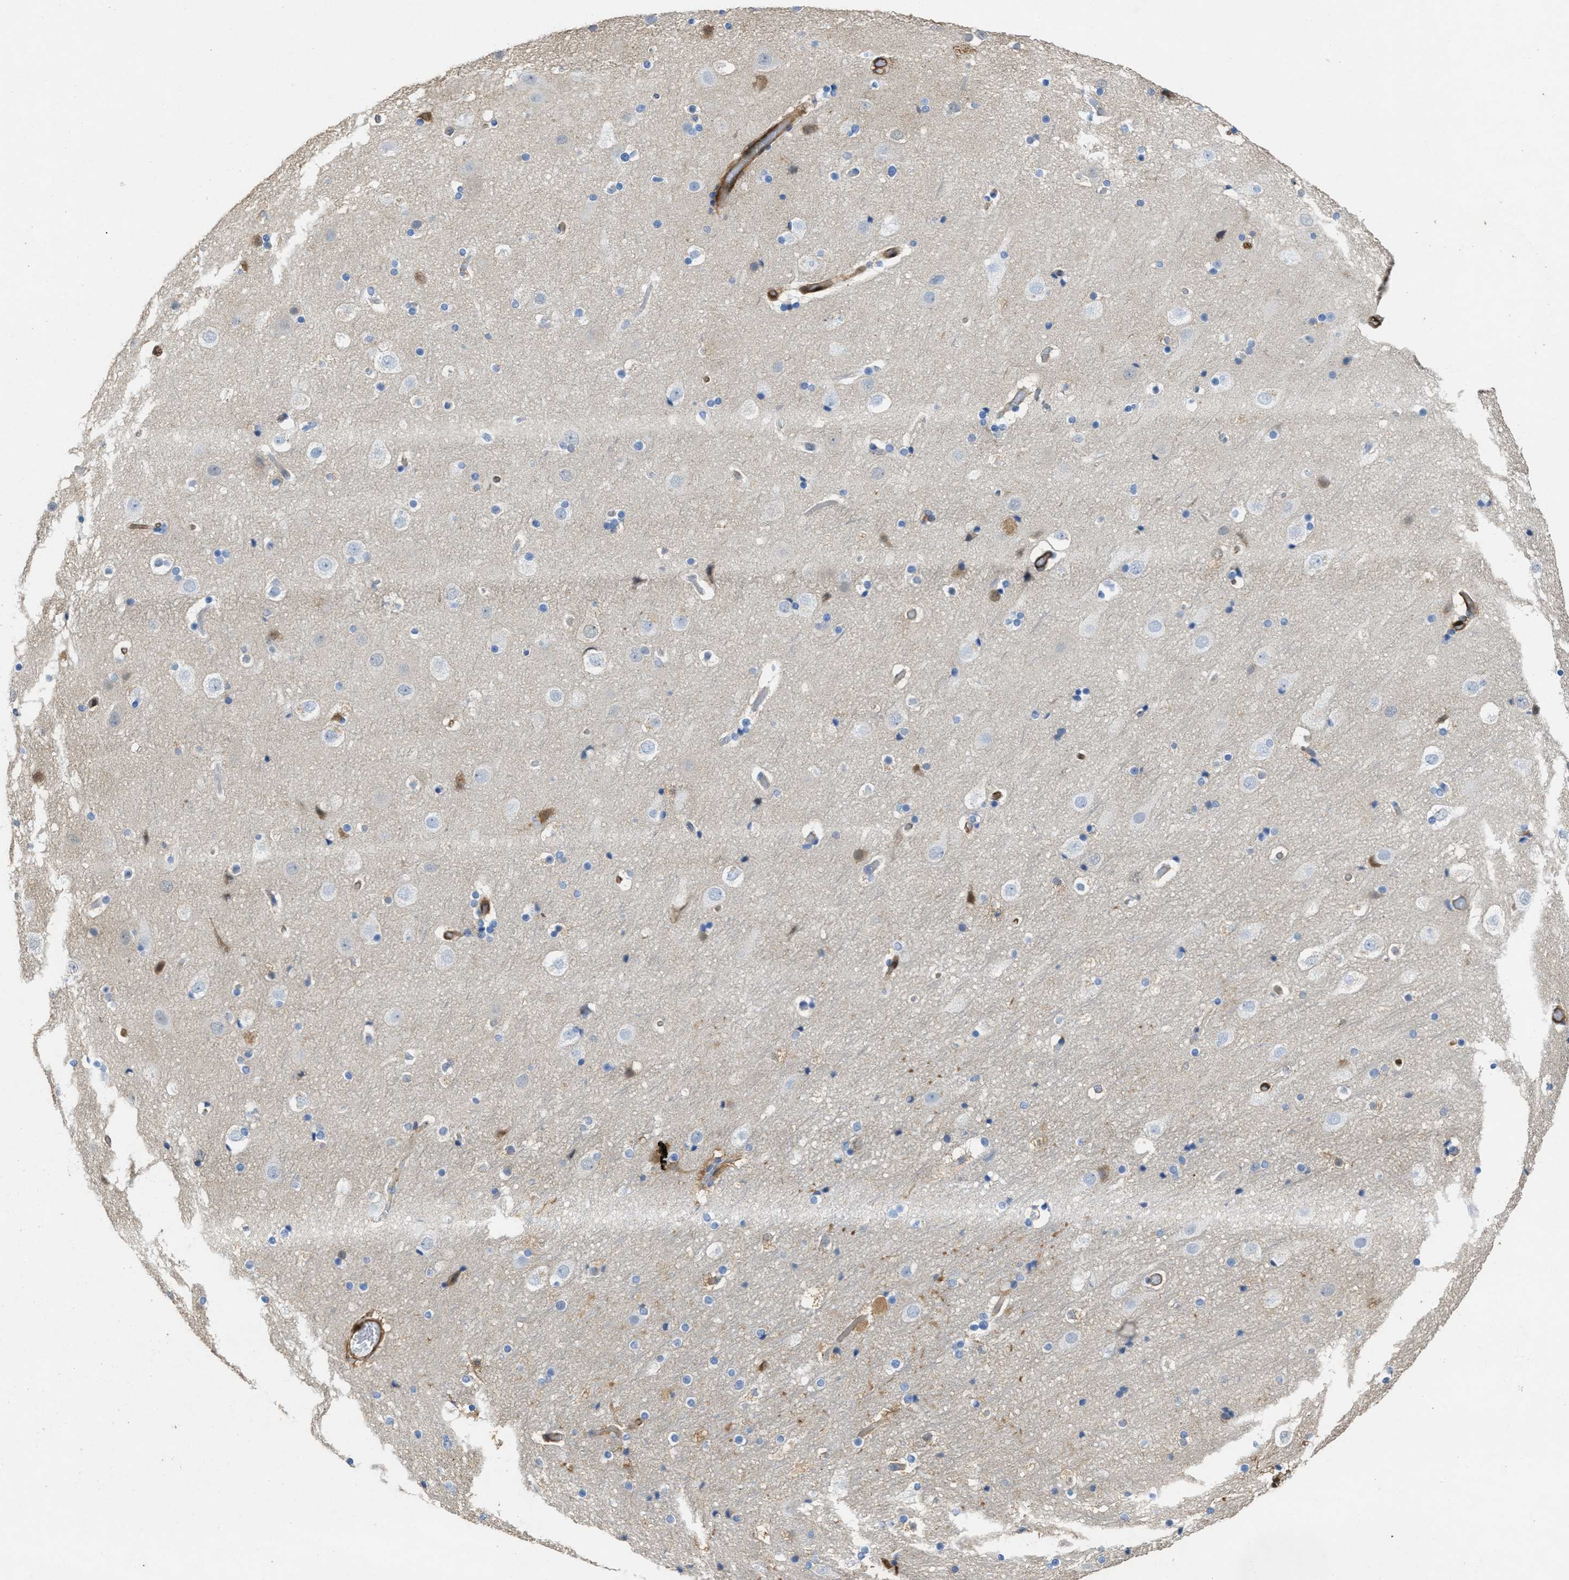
{"staining": {"intensity": "strong", "quantity": ">75%", "location": "cytoplasmic/membranous"}, "tissue": "cerebral cortex", "cell_type": "Endothelial cells", "image_type": "normal", "snomed": [{"axis": "morphology", "description": "Normal tissue, NOS"}, {"axis": "topography", "description": "Cerebral cortex"}], "caption": "Strong cytoplasmic/membranous staining for a protein is present in approximately >75% of endothelial cells of unremarkable cerebral cortex using immunohistochemistry.", "gene": "ASS1", "patient": {"sex": "male", "age": 57}}